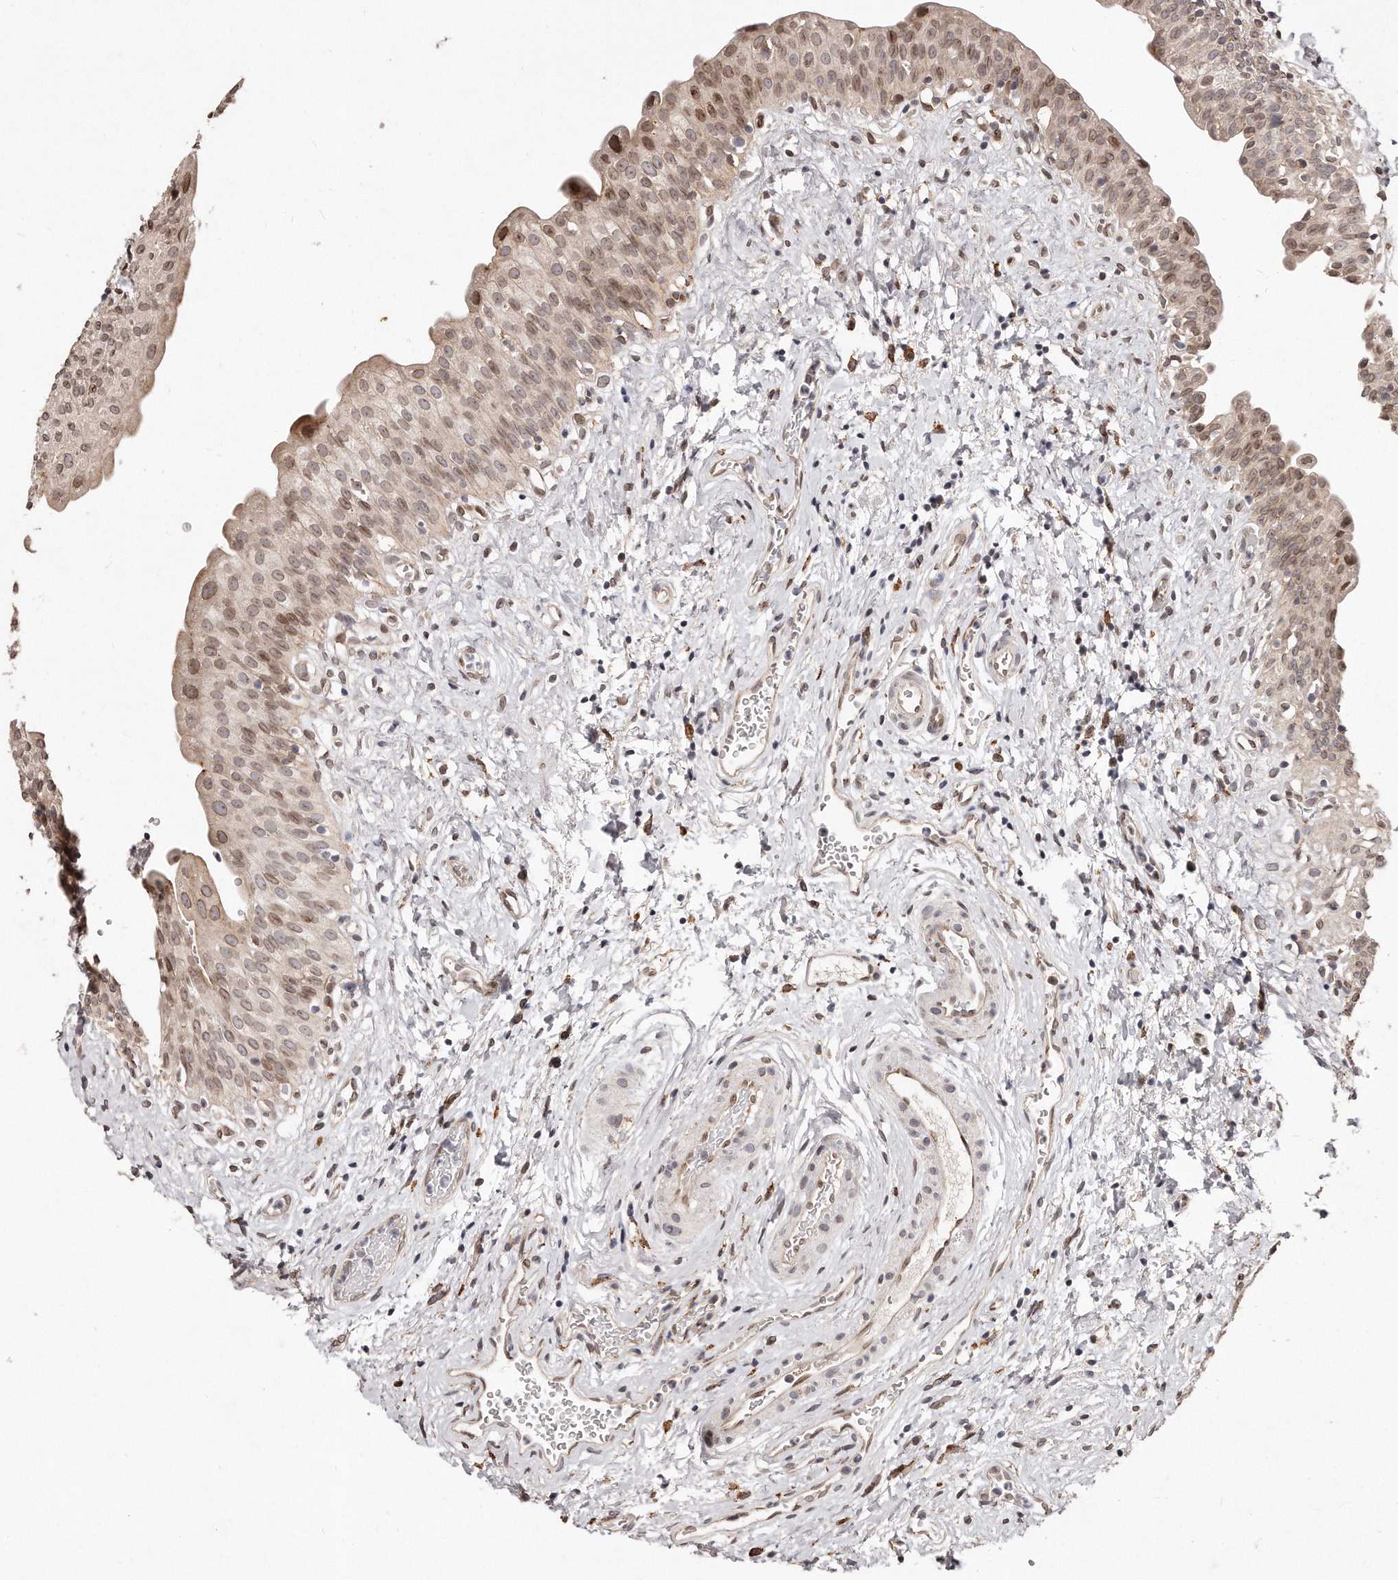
{"staining": {"intensity": "weak", "quantity": ">75%", "location": "cytoplasmic/membranous,nuclear"}, "tissue": "urinary bladder", "cell_type": "Urothelial cells", "image_type": "normal", "snomed": [{"axis": "morphology", "description": "Normal tissue, NOS"}, {"axis": "topography", "description": "Urinary bladder"}], "caption": "An image of human urinary bladder stained for a protein reveals weak cytoplasmic/membranous,nuclear brown staining in urothelial cells.", "gene": "HASPIN", "patient": {"sex": "male", "age": 51}}